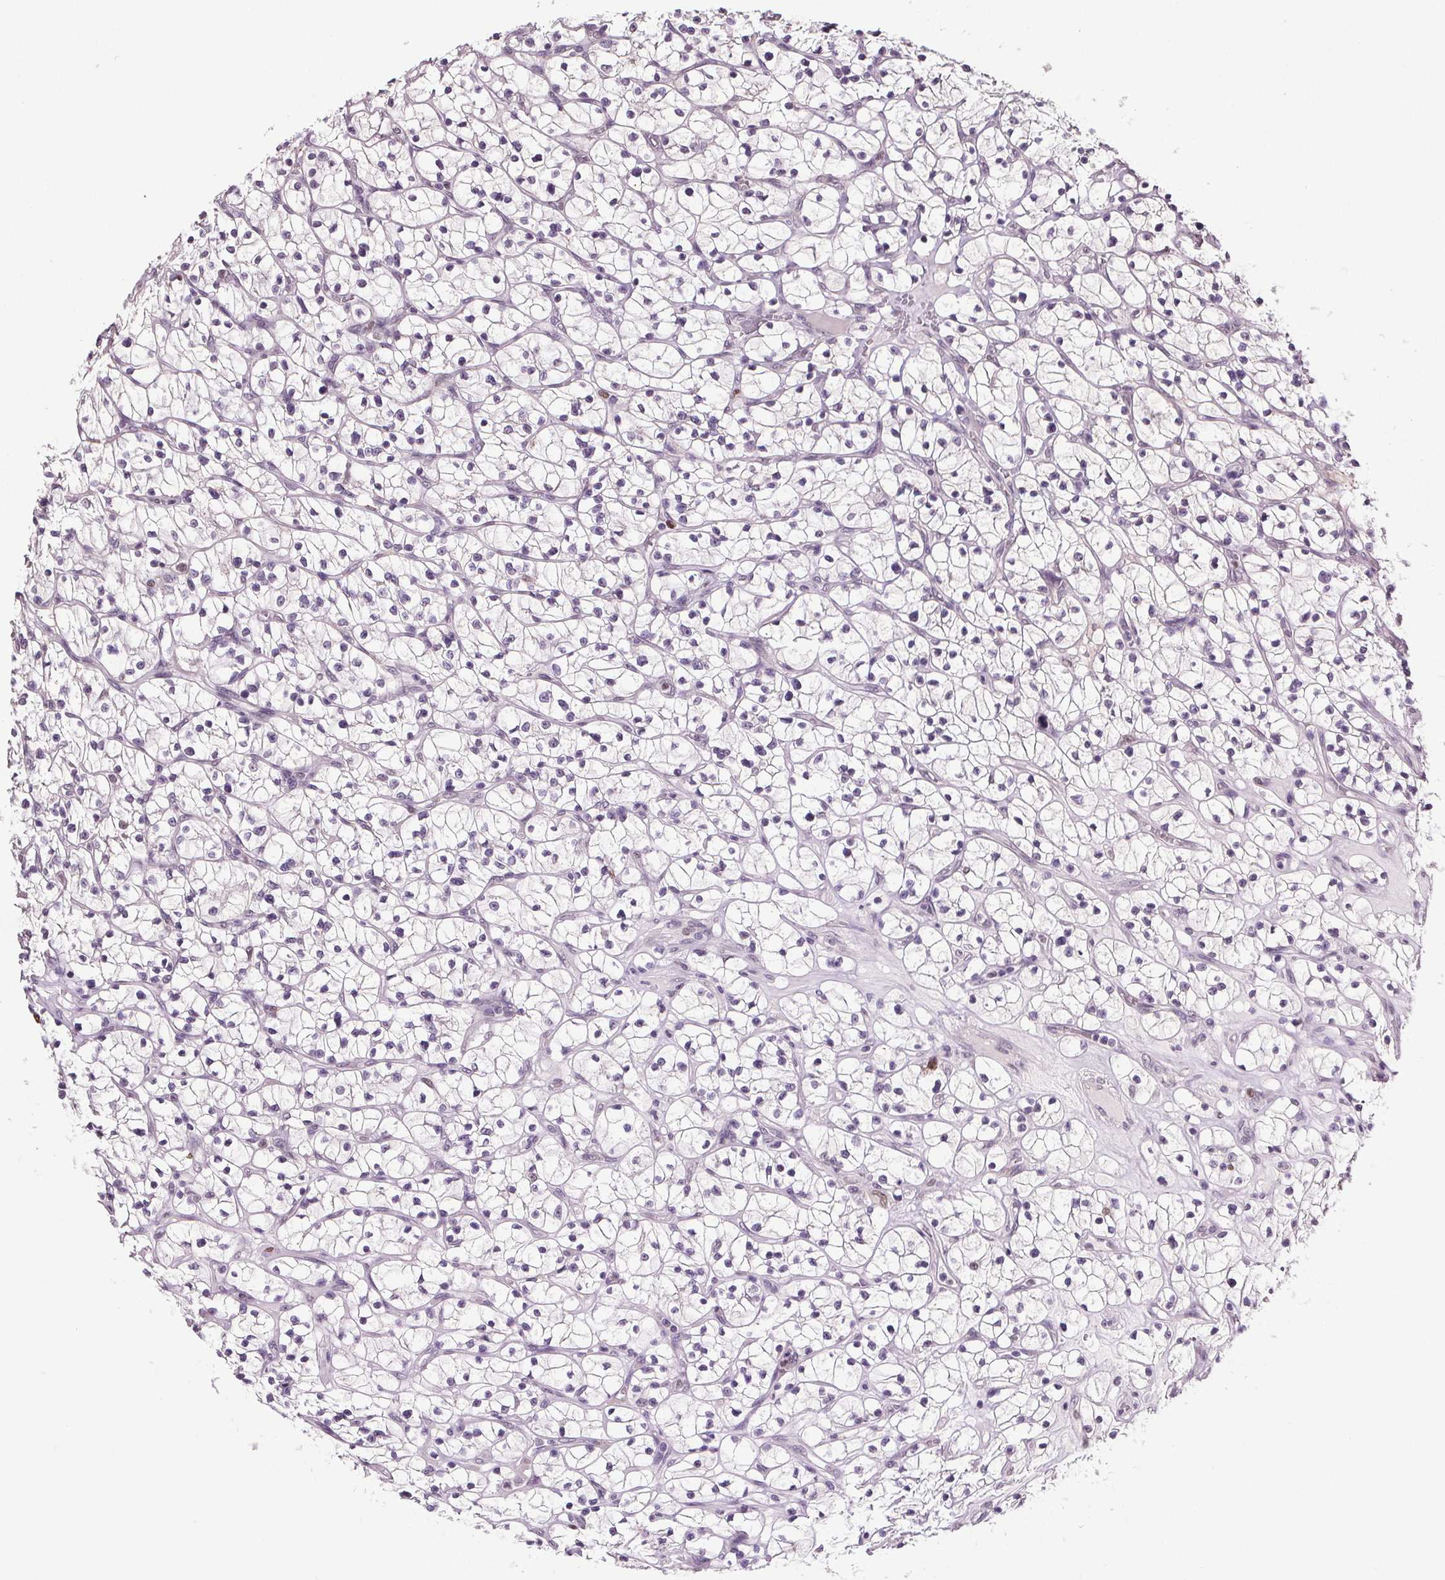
{"staining": {"intensity": "negative", "quantity": "none", "location": "none"}, "tissue": "renal cancer", "cell_type": "Tumor cells", "image_type": "cancer", "snomed": [{"axis": "morphology", "description": "Adenocarcinoma, NOS"}, {"axis": "topography", "description": "Kidney"}], "caption": "A histopathology image of human renal cancer is negative for staining in tumor cells.", "gene": "CENPF", "patient": {"sex": "female", "age": 64}}